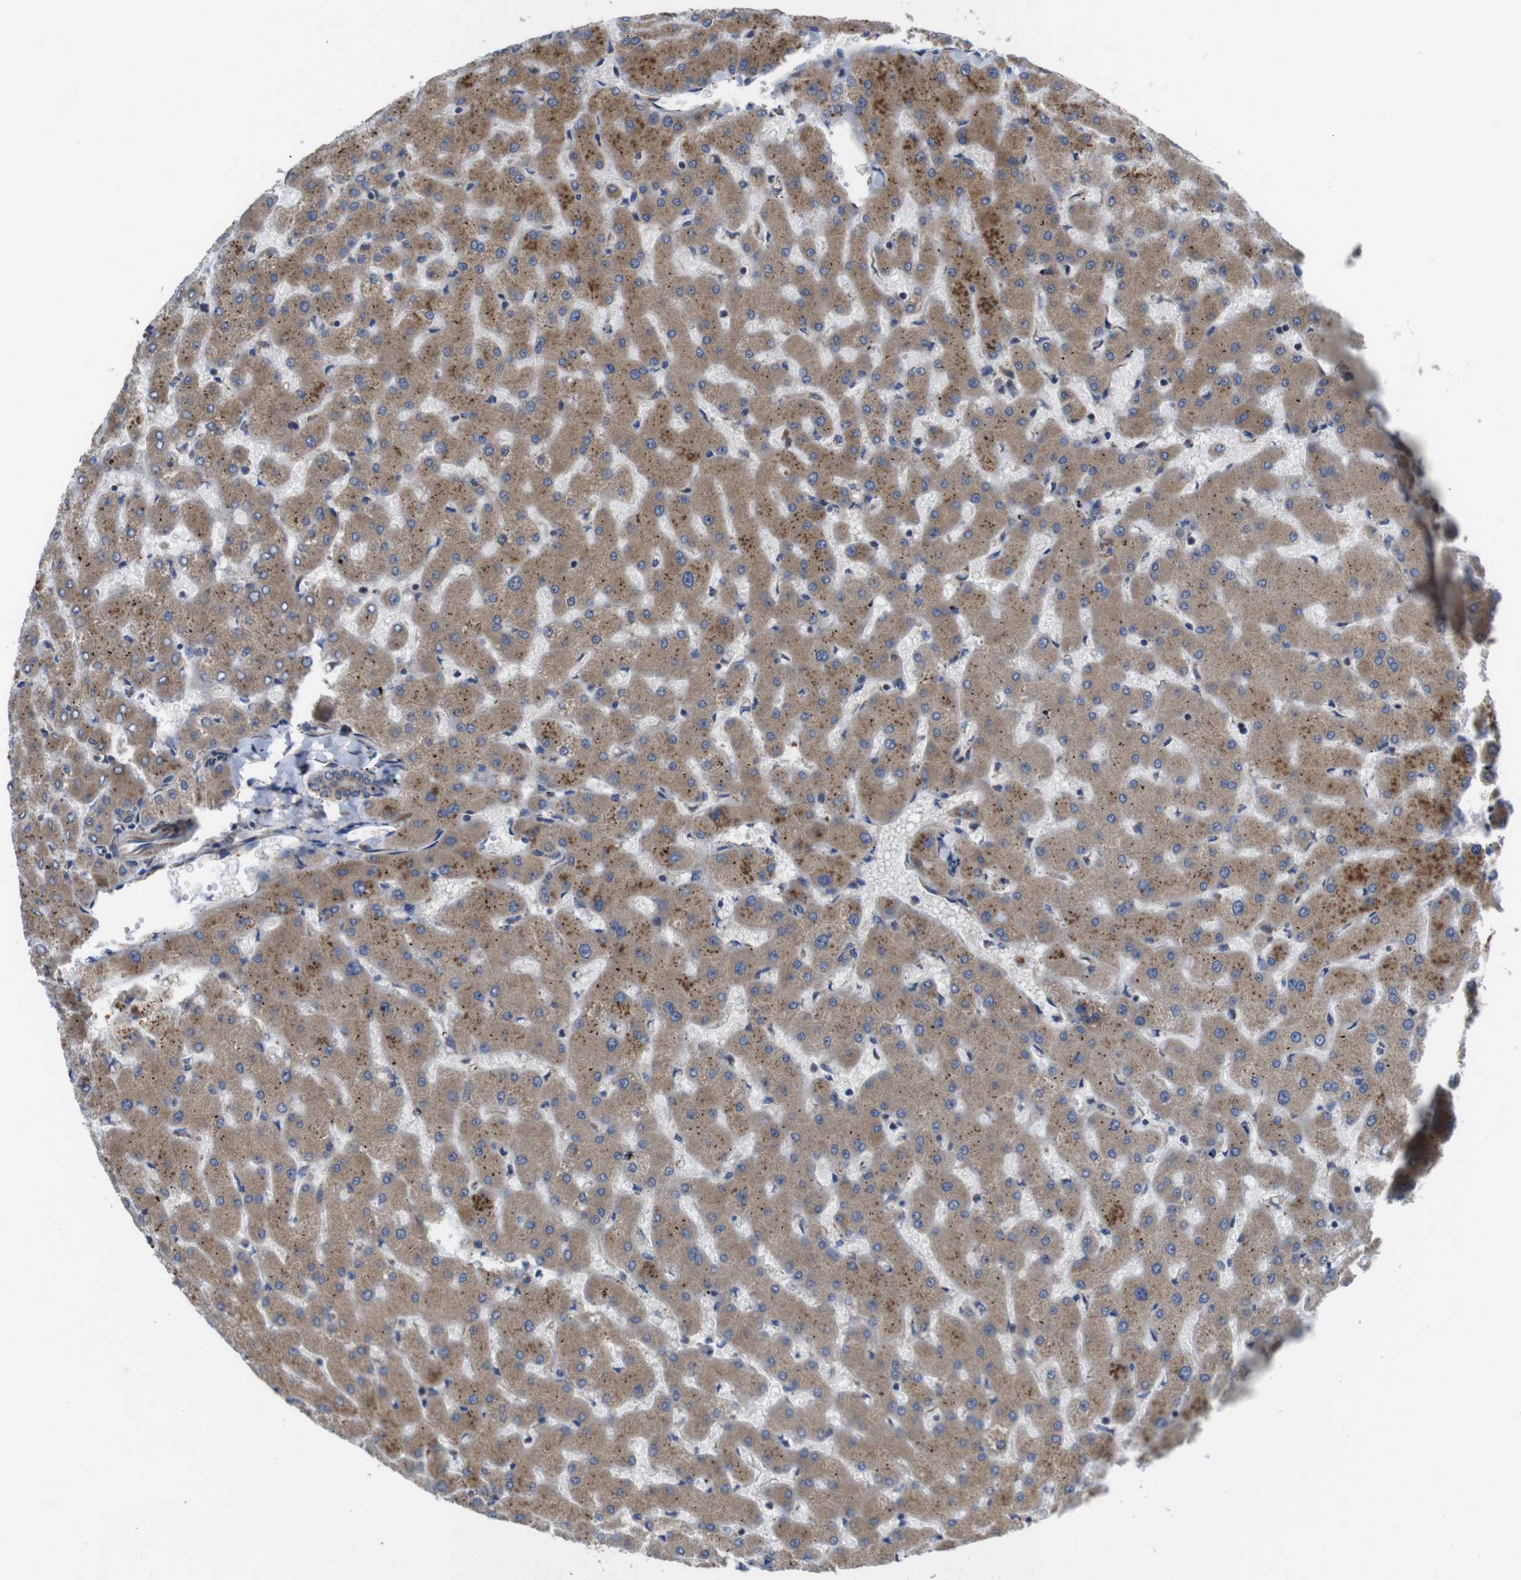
{"staining": {"intensity": "weak", "quantity": ">75%", "location": "cytoplasmic/membranous"}, "tissue": "liver", "cell_type": "Cholangiocytes", "image_type": "normal", "snomed": [{"axis": "morphology", "description": "Normal tissue, NOS"}, {"axis": "topography", "description": "Liver"}], "caption": "The immunohistochemical stain labels weak cytoplasmic/membranous staining in cholangiocytes of benign liver.", "gene": "POMK", "patient": {"sex": "female", "age": 63}}